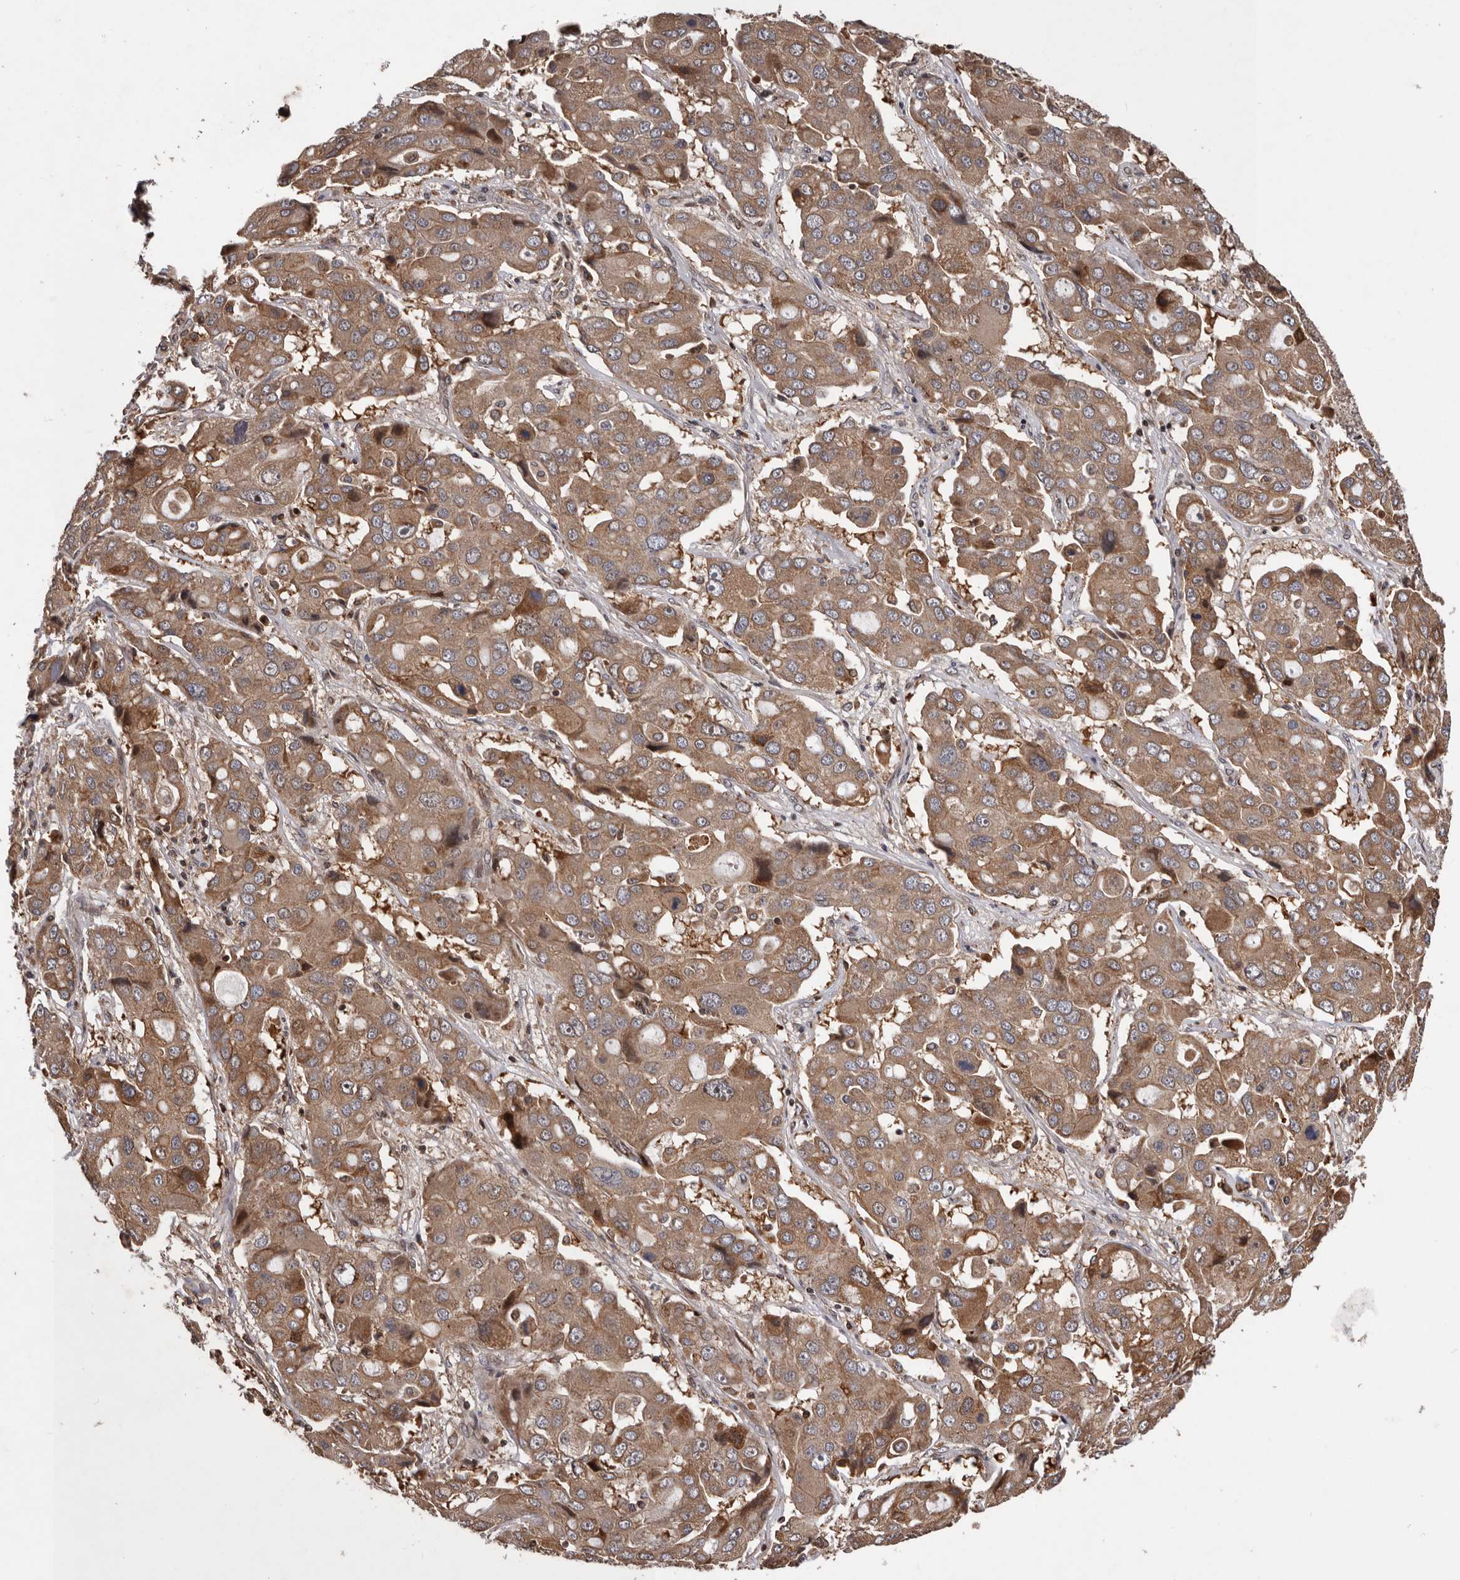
{"staining": {"intensity": "moderate", "quantity": ">75%", "location": "cytoplasmic/membranous"}, "tissue": "liver cancer", "cell_type": "Tumor cells", "image_type": "cancer", "snomed": [{"axis": "morphology", "description": "Cholangiocarcinoma"}, {"axis": "topography", "description": "Liver"}], "caption": "IHC histopathology image of human liver cancer (cholangiocarcinoma) stained for a protein (brown), which reveals medium levels of moderate cytoplasmic/membranous positivity in about >75% of tumor cells.", "gene": "GADD45B", "patient": {"sex": "male", "age": 67}}